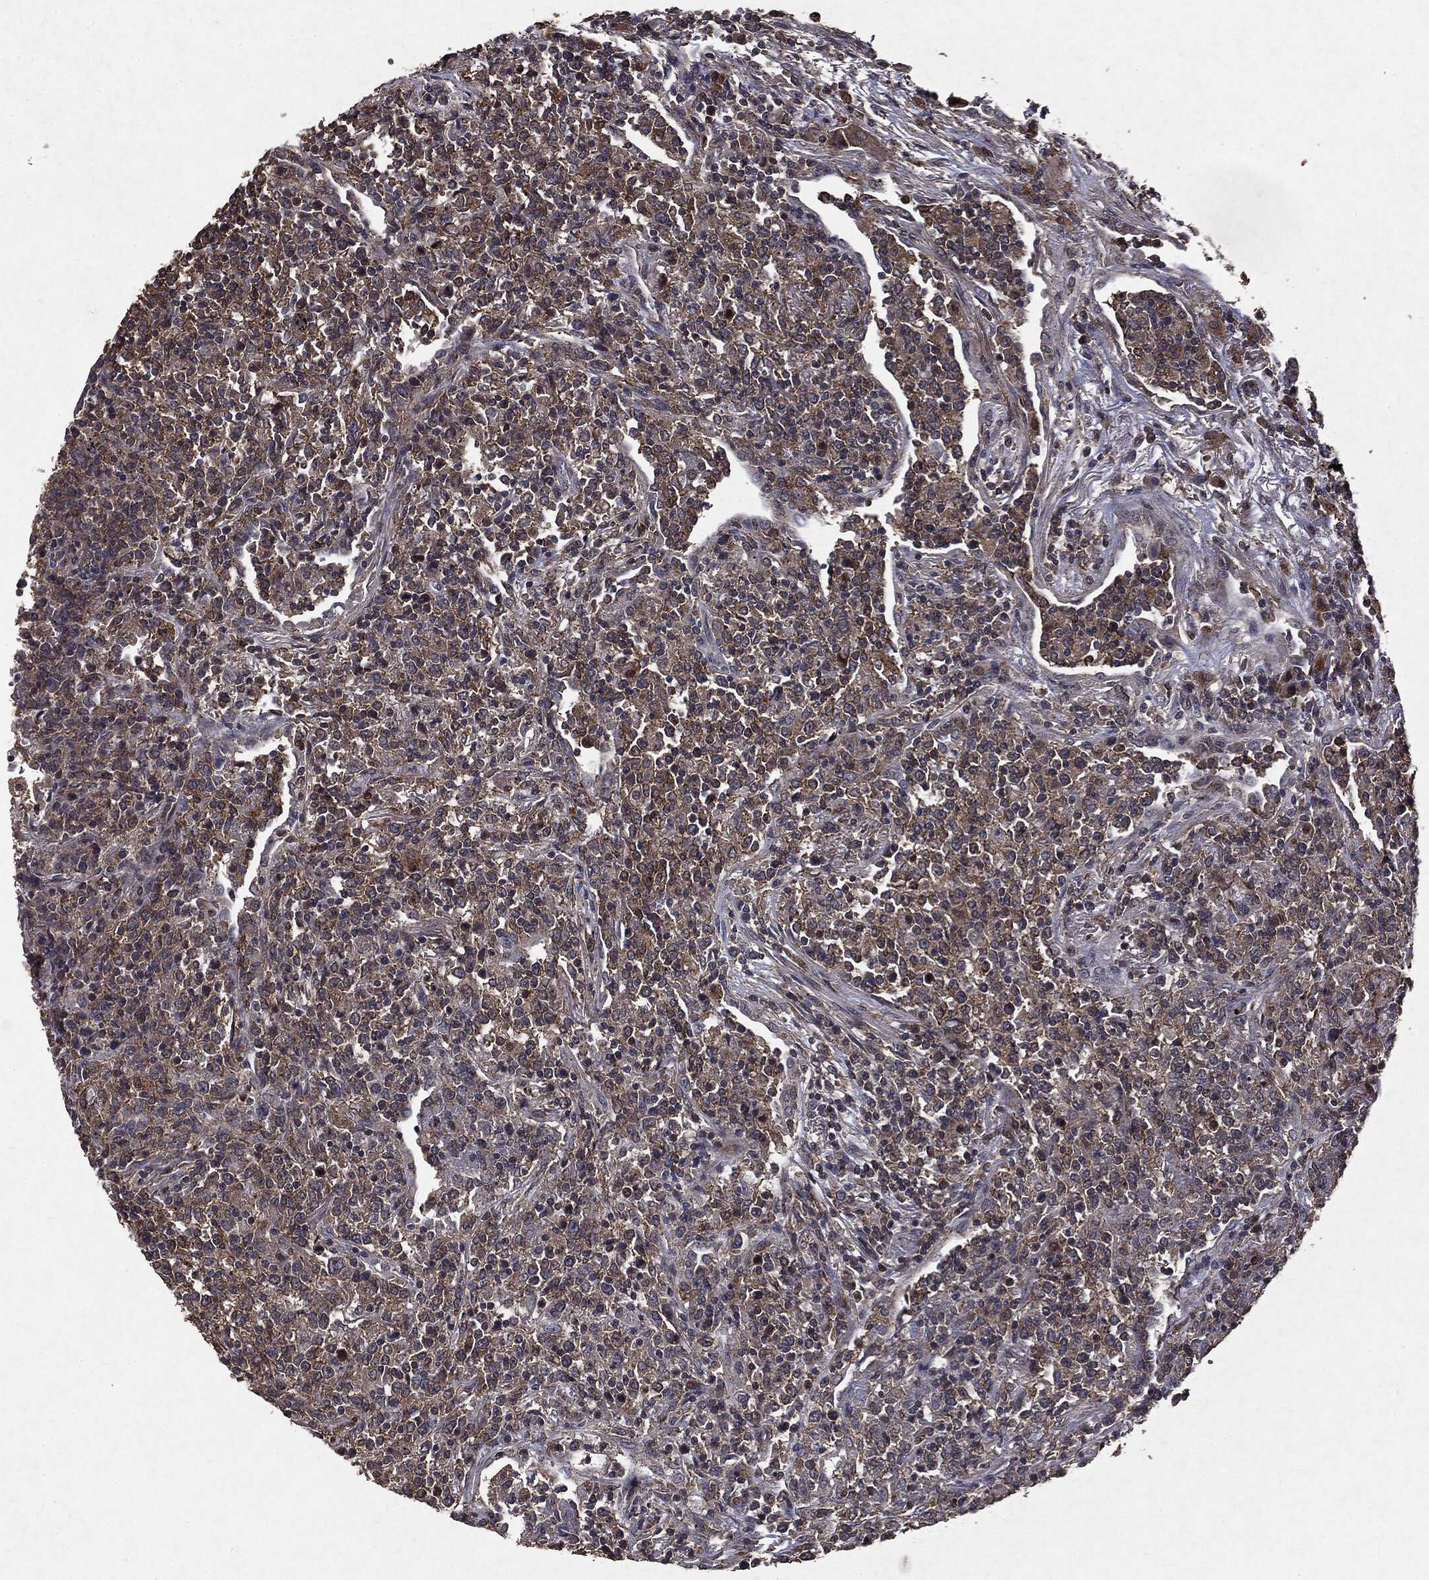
{"staining": {"intensity": "weak", "quantity": "25%-75%", "location": "cytoplasmic/membranous"}, "tissue": "lymphoma", "cell_type": "Tumor cells", "image_type": "cancer", "snomed": [{"axis": "morphology", "description": "Malignant lymphoma, non-Hodgkin's type, High grade"}, {"axis": "topography", "description": "Lung"}], "caption": "Immunohistochemistry micrograph of neoplastic tissue: lymphoma stained using immunohistochemistry (IHC) shows low levels of weak protein expression localized specifically in the cytoplasmic/membranous of tumor cells, appearing as a cytoplasmic/membranous brown color.", "gene": "PTEN", "patient": {"sex": "male", "age": 79}}